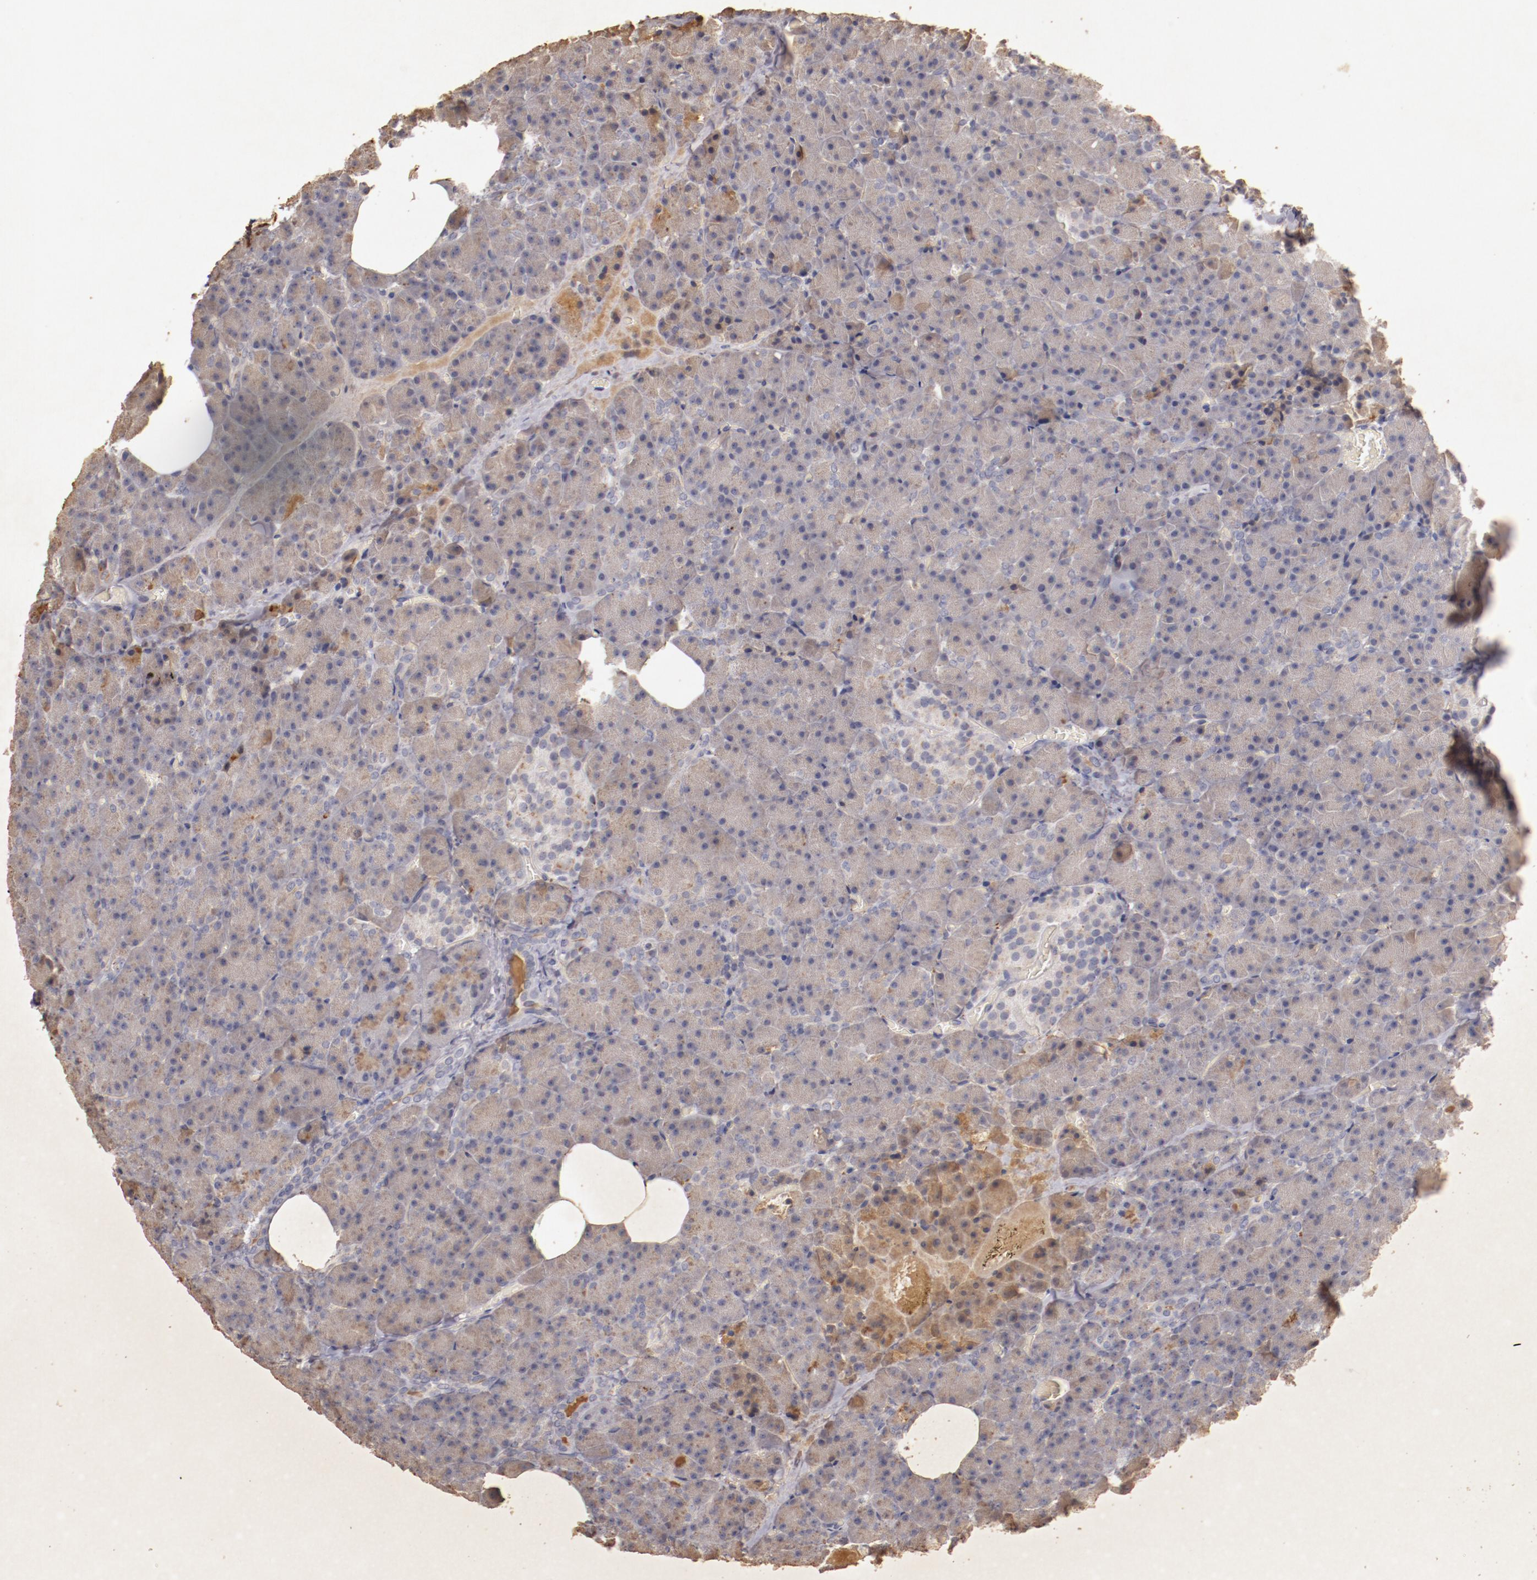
{"staining": {"intensity": "weak", "quantity": "<25%", "location": "cytoplasmic/membranous"}, "tissue": "carcinoid", "cell_type": "Tumor cells", "image_type": "cancer", "snomed": [{"axis": "morphology", "description": "Normal tissue, NOS"}, {"axis": "morphology", "description": "Carcinoid, malignant, NOS"}, {"axis": "topography", "description": "Pancreas"}], "caption": "Immunohistochemistry (IHC) of carcinoid (malignant) shows no expression in tumor cells.", "gene": "MBL2", "patient": {"sex": "female", "age": 35}}